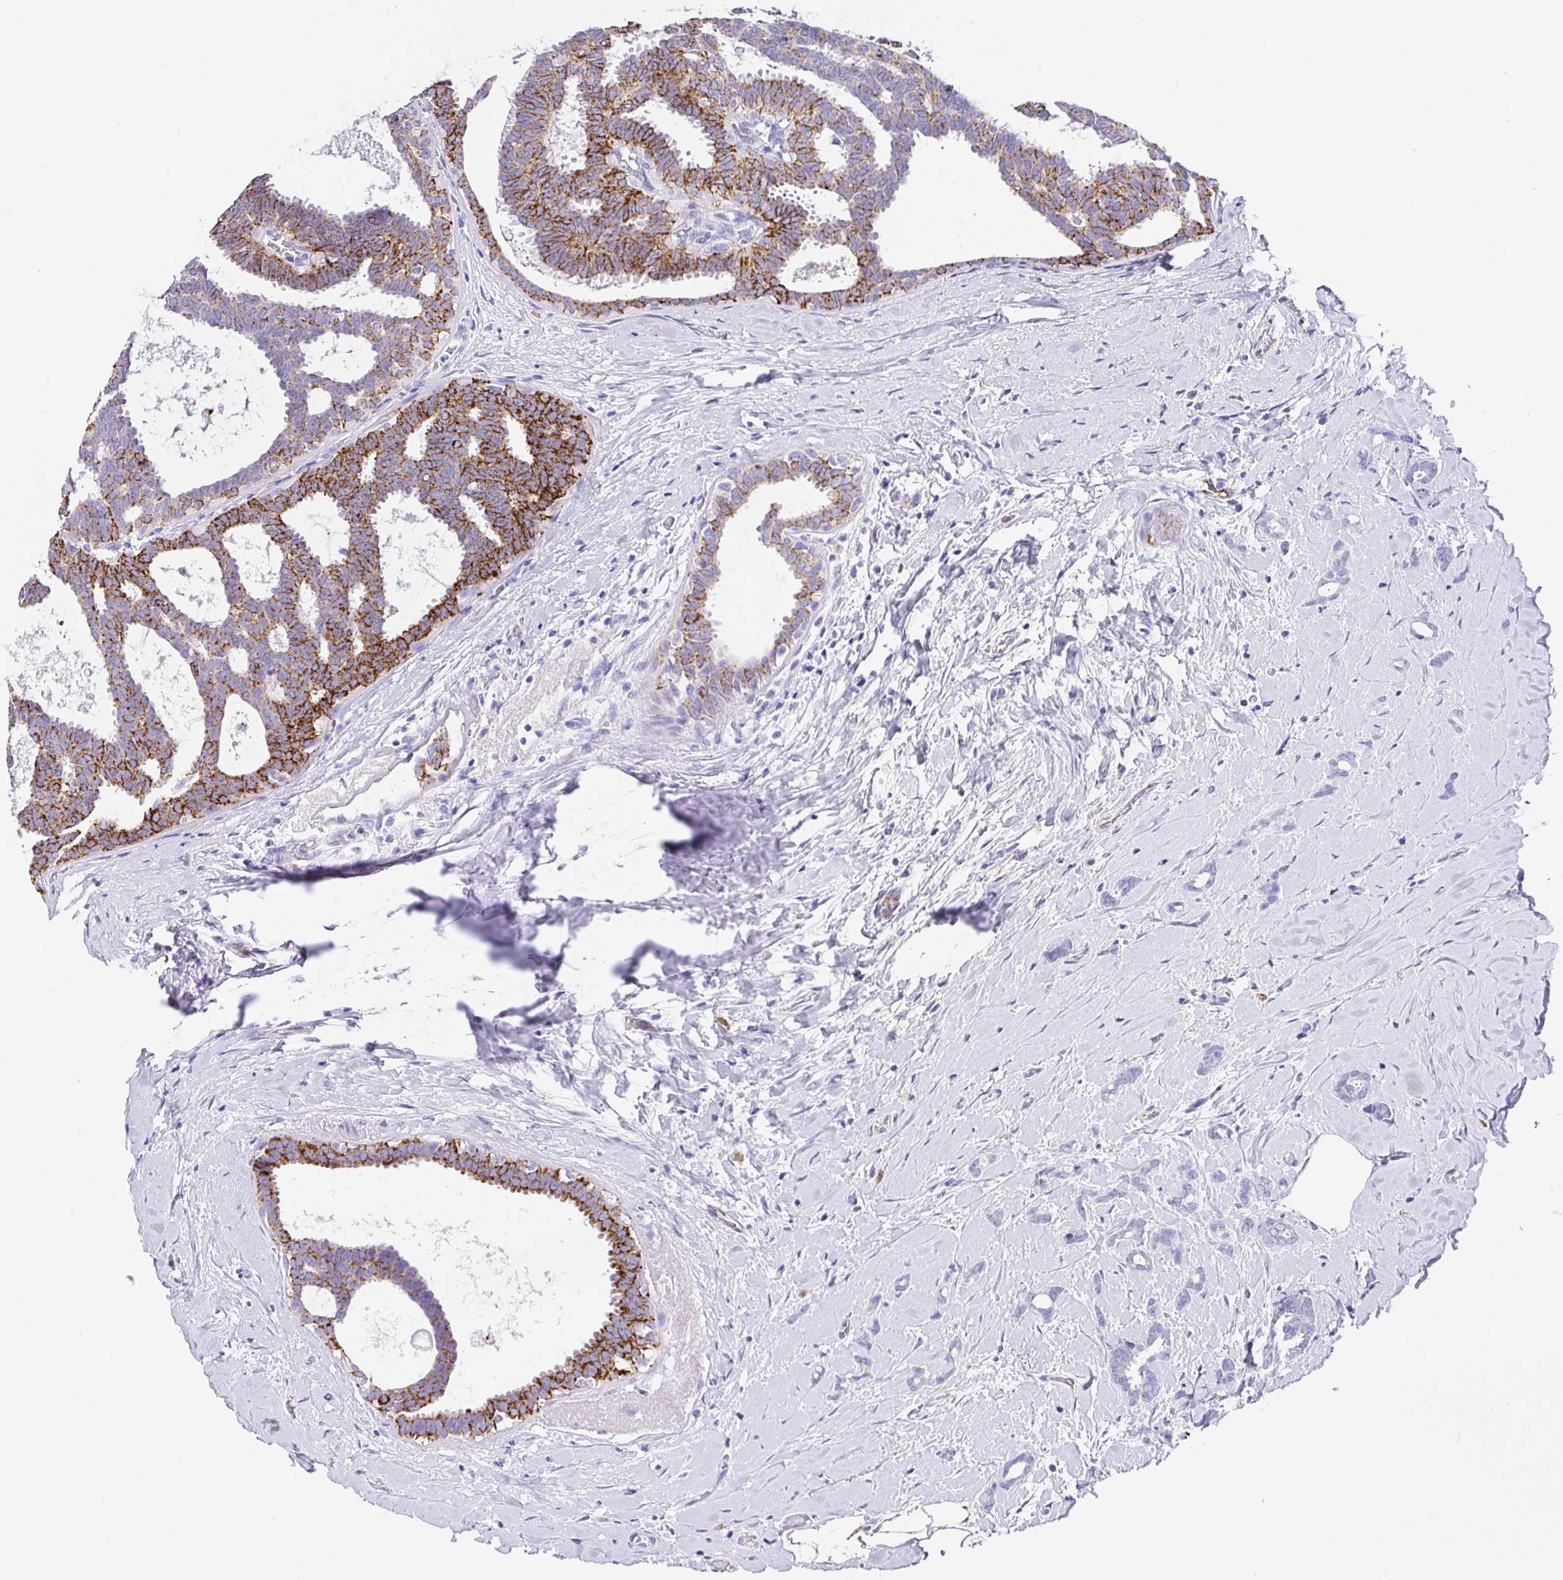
{"staining": {"intensity": "strong", "quantity": "25%-75%", "location": "cytoplasmic/membranous"}, "tissue": "breast cancer", "cell_type": "Tumor cells", "image_type": "cancer", "snomed": [{"axis": "morphology", "description": "Intraductal carcinoma, in situ"}, {"axis": "morphology", "description": "Duct carcinoma"}, {"axis": "morphology", "description": "Lobular carcinoma, in situ"}, {"axis": "topography", "description": "Breast"}], "caption": "Breast cancer (infiltrating ductal carcinoma) stained with a protein marker shows strong staining in tumor cells.", "gene": "MAOA", "patient": {"sex": "female", "age": 44}}